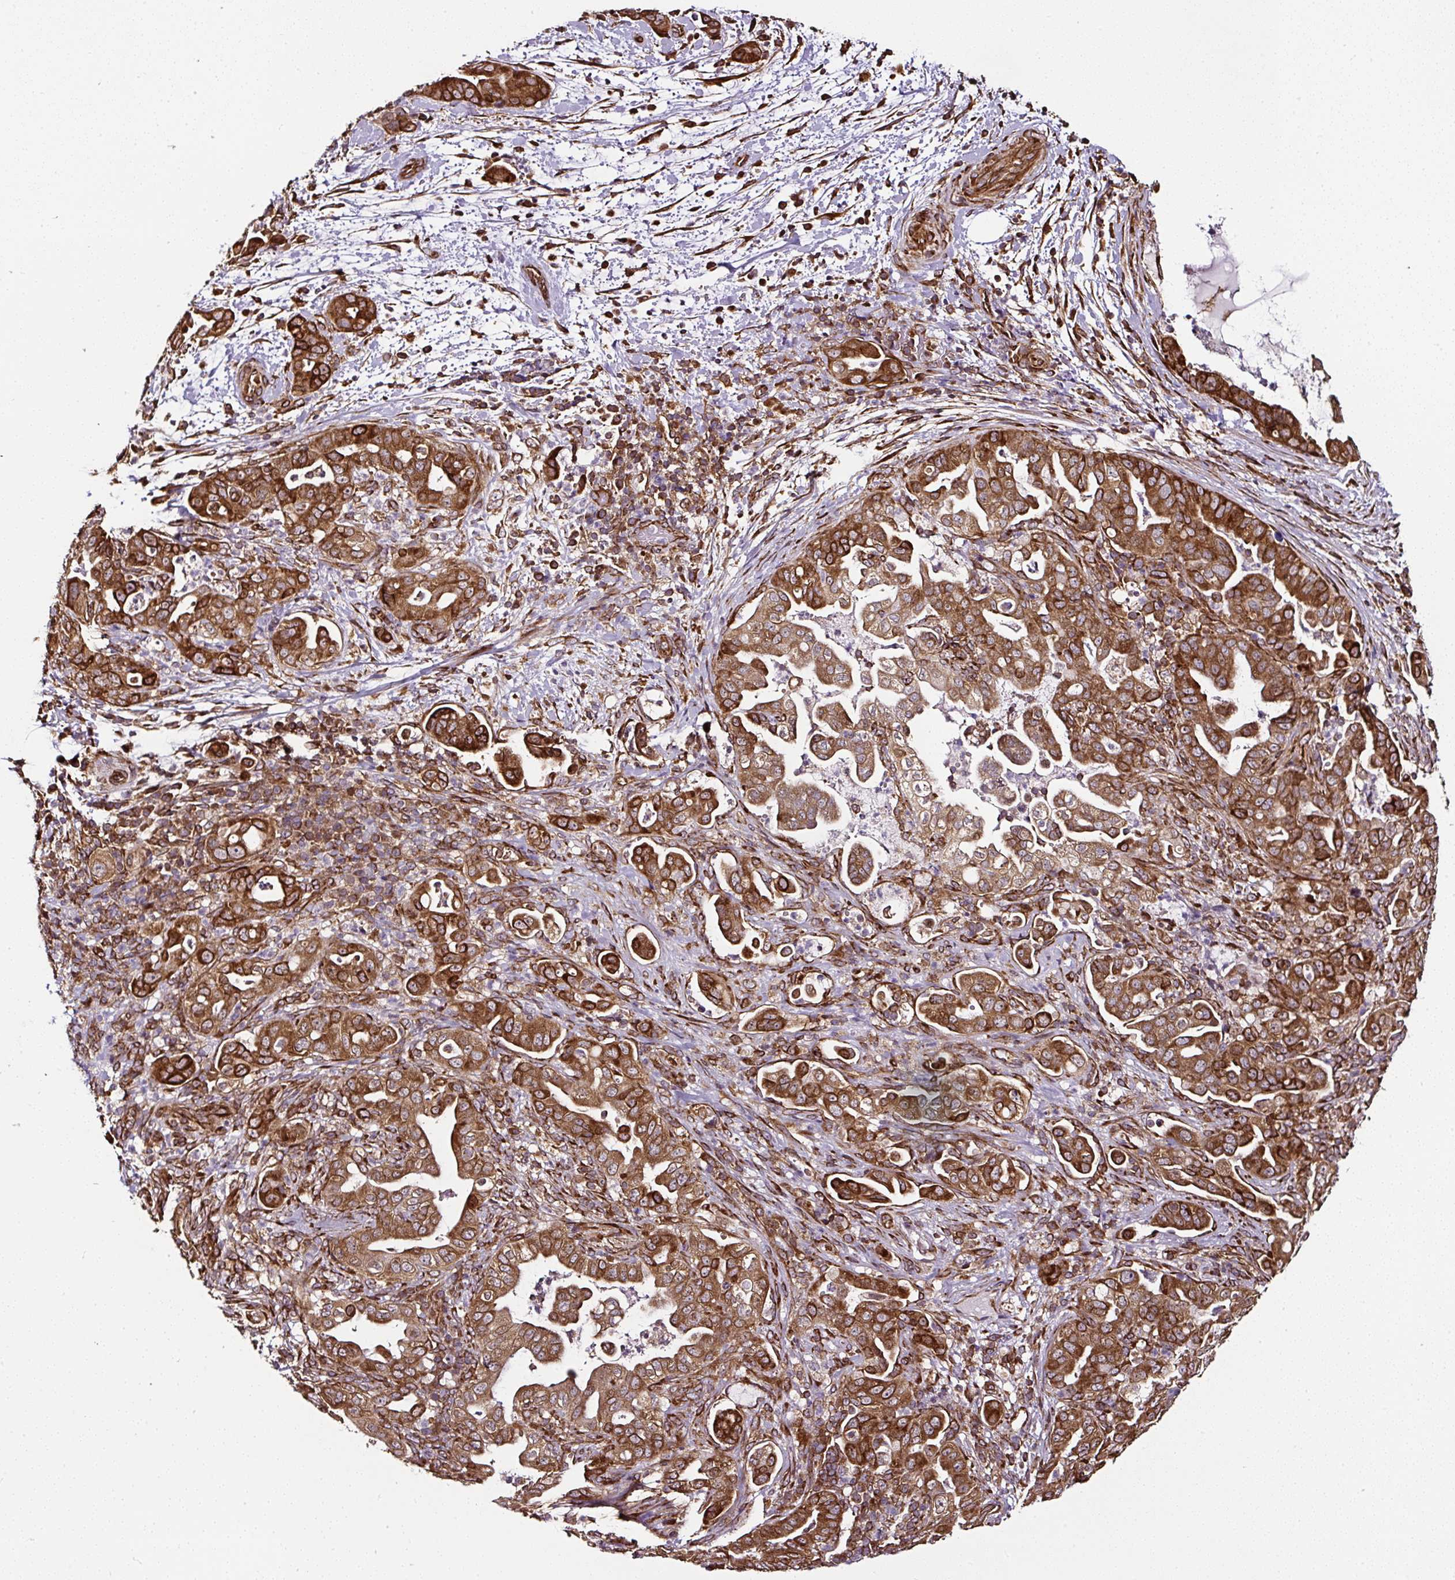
{"staining": {"intensity": "strong", "quantity": ">75%", "location": "cytoplasmic/membranous"}, "tissue": "pancreatic cancer", "cell_type": "Tumor cells", "image_type": "cancer", "snomed": [{"axis": "morphology", "description": "Normal tissue, NOS"}, {"axis": "morphology", "description": "Adenocarcinoma, NOS"}, {"axis": "topography", "description": "Lymph node"}, {"axis": "topography", "description": "Pancreas"}], "caption": "There is high levels of strong cytoplasmic/membranous staining in tumor cells of pancreatic adenocarcinoma, as demonstrated by immunohistochemical staining (brown color).", "gene": "KDM4E", "patient": {"sex": "female", "age": 67}}